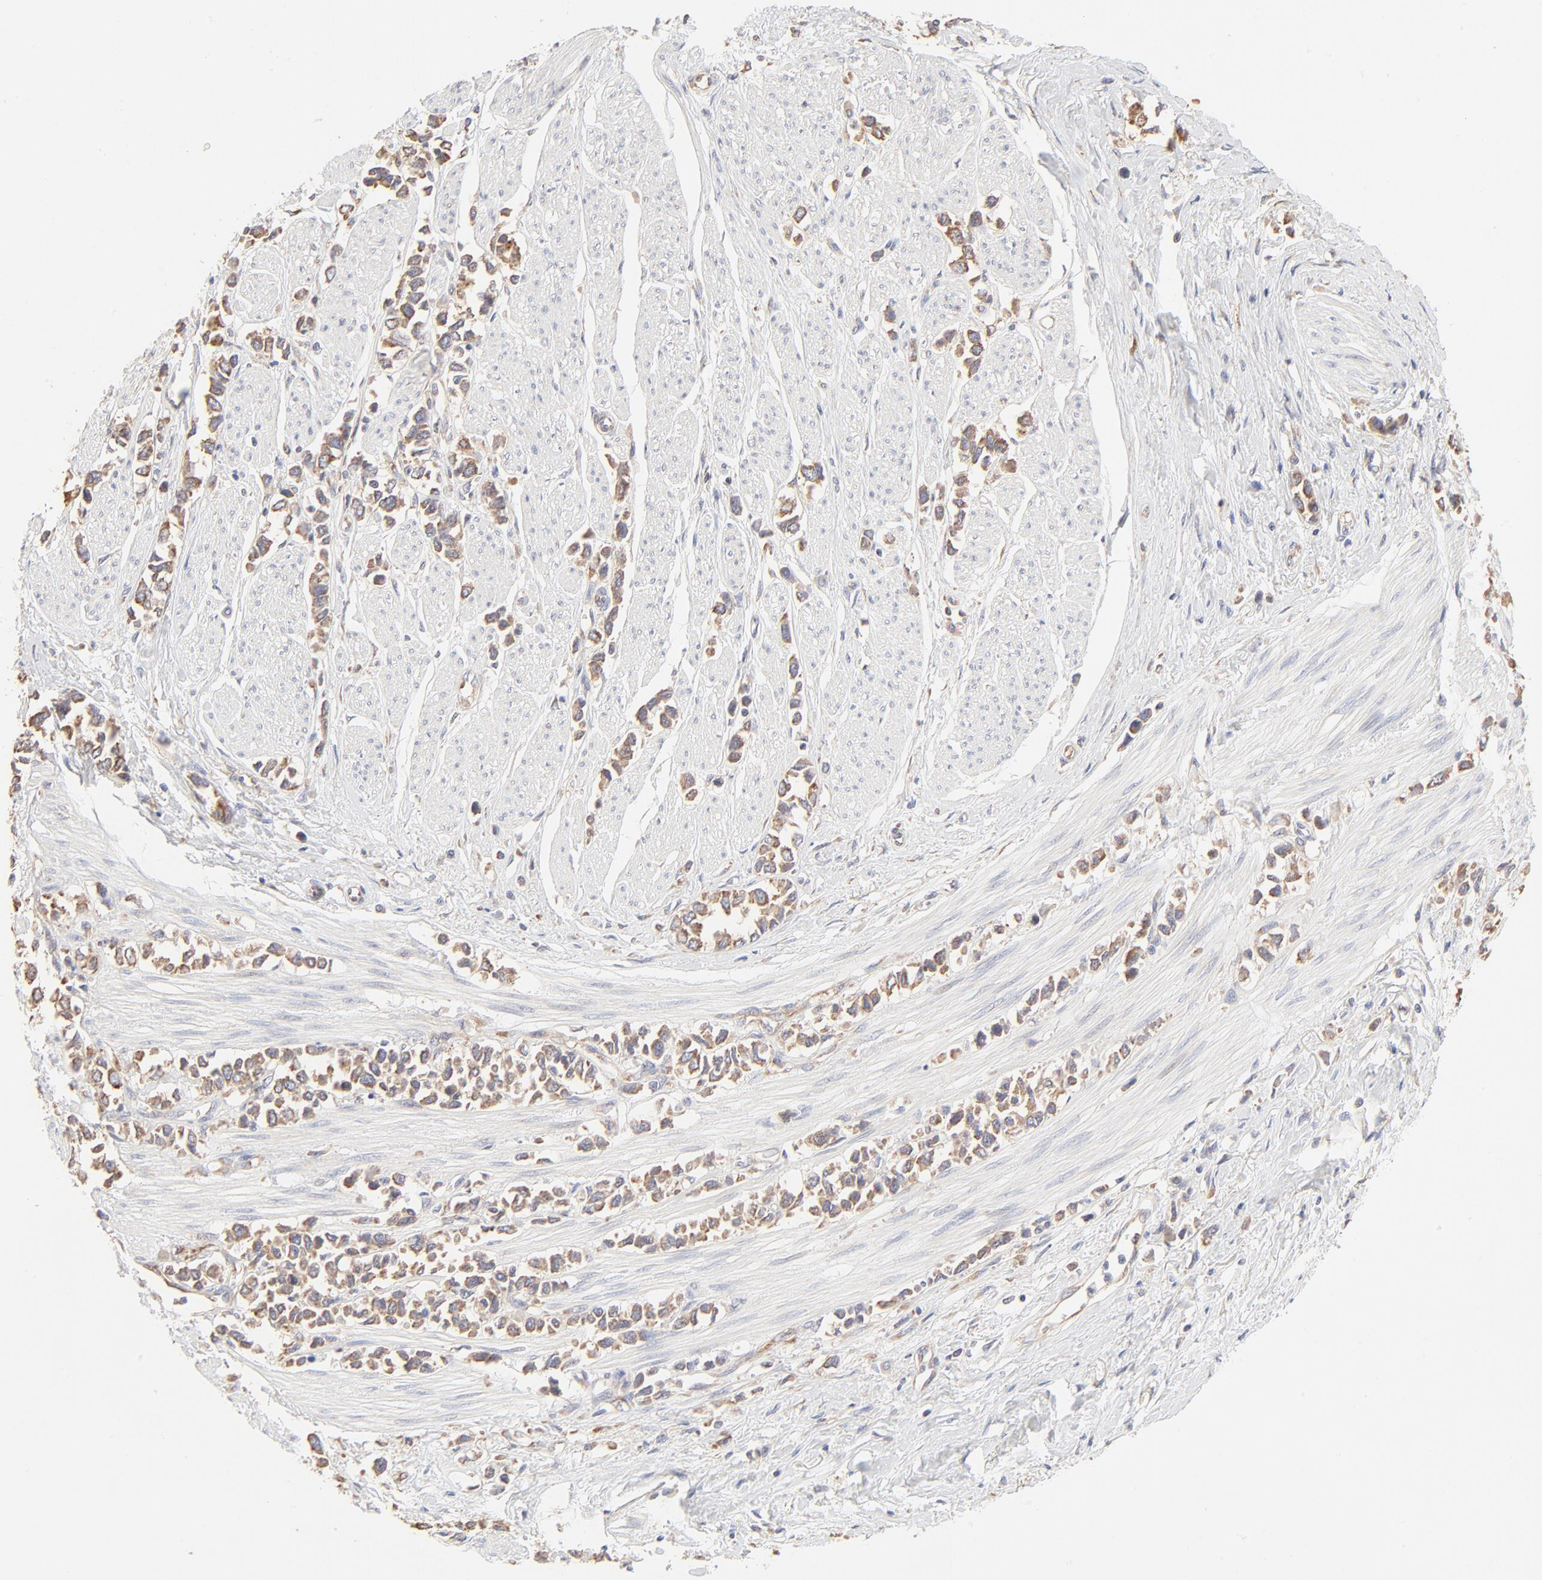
{"staining": {"intensity": "moderate", "quantity": ">75%", "location": "cytoplasmic/membranous"}, "tissue": "stomach cancer", "cell_type": "Tumor cells", "image_type": "cancer", "snomed": [{"axis": "morphology", "description": "Adenocarcinoma, NOS"}, {"axis": "topography", "description": "Stomach, upper"}], "caption": "Protein analysis of adenocarcinoma (stomach) tissue displays moderate cytoplasmic/membranous expression in approximately >75% of tumor cells.", "gene": "RPS20", "patient": {"sex": "male", "age": 76}}